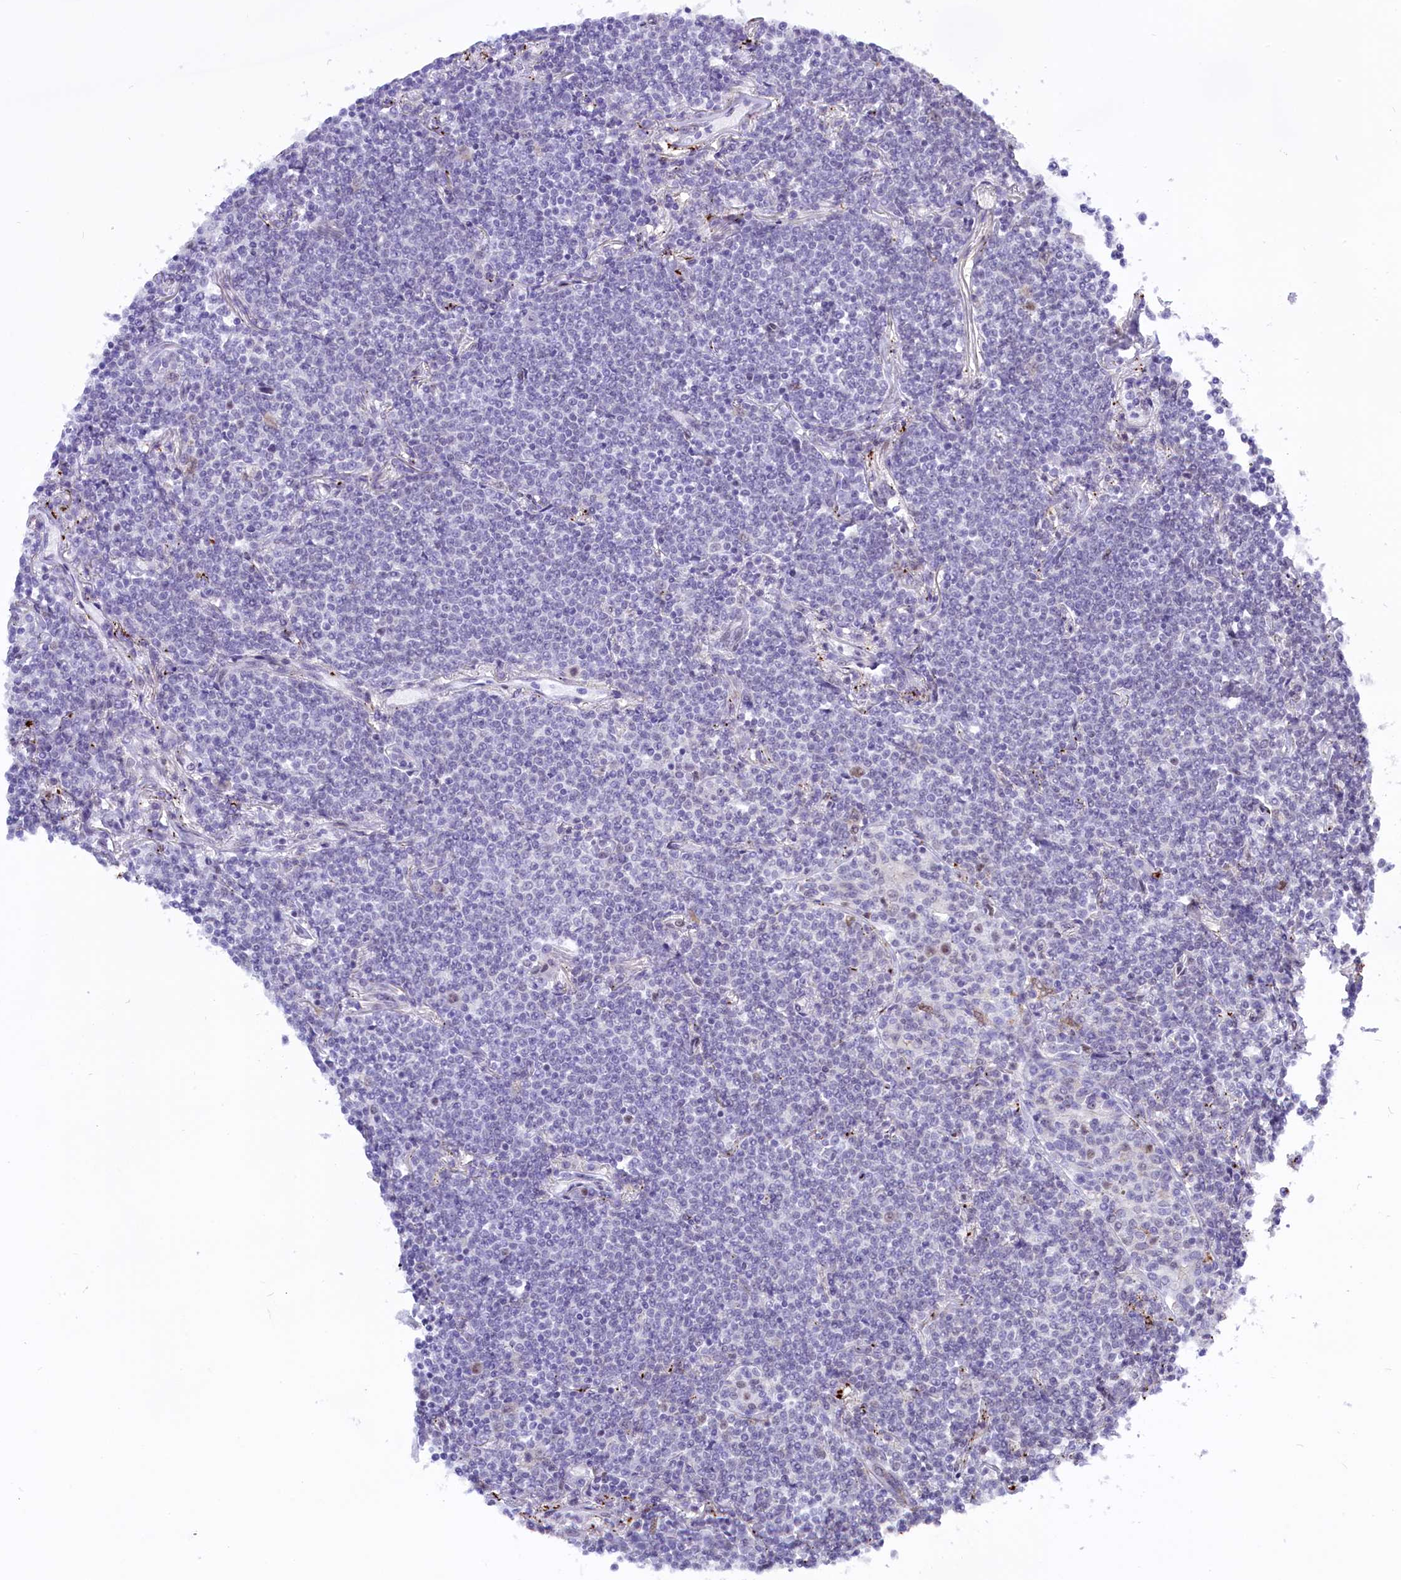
{"staining": {"intensity": "negative", "quantity": "none", "location": "none"}, "tissue": "lymphoma", "cell_type": "Tumor cells", "image_type": "cancer", "snomed": [{"axis": "morphology", "description": "Malignant lymphoma, non-Hodgkin's type, Low grade"}, {"axis": "topography", "description": "Lung"}], "caption": "DAB (3,3'-diaminobenzidine) immunohistochemical staining of human lymphoma demonstrates no significant positivity in tumor cells. Nuclei are stained in blue.", "gene": "RPS6KB1", "patient": {"sex": "female", "age": 71}}